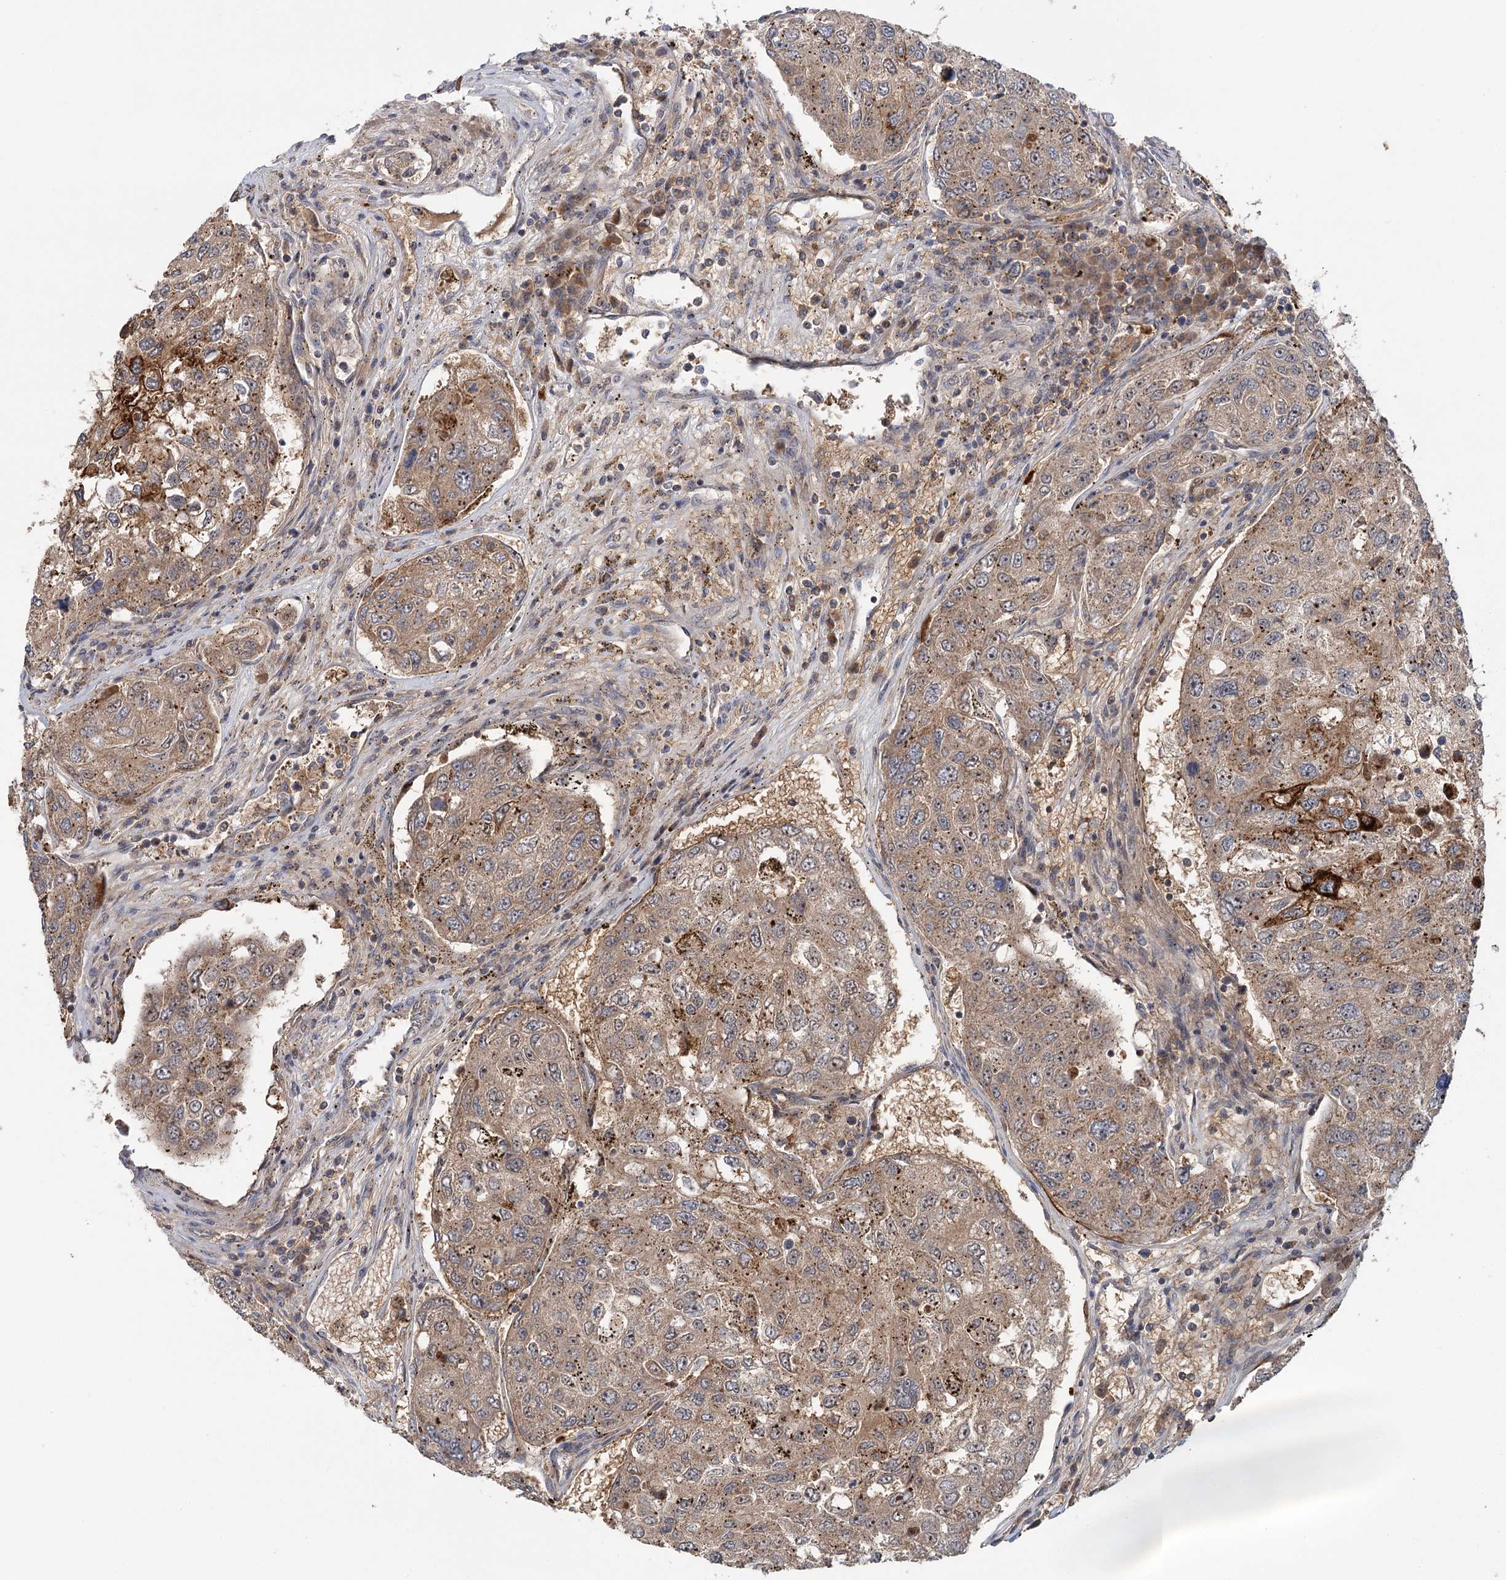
{"staining": {"intensity": "moderate", "quantity": ">75%", "location": "cytoplasmic/membranous"}, "tissue": "urothelial cancer", "cell_type": "Tumor cells", "image_type": "cancer", "snomed": [{"axis": "morphology", "description": "Urothelial carcinoma, High grade"}, {"axis": "topography", "description": "Lymph node"}, {"axis": "topography", "description": "Urinary bladder"}], "caption": "The immunohistochemical stain highlights moderate cytoplasmic/membranous expression in tumor cells of high-grade urothelial carcinoma tissue. Immunohistochemistry stains the protein of interest in brown and the nuclei are stained blue.", "gene": "RAPGEF6", "patient": {"sex": "male", "age": 51}}